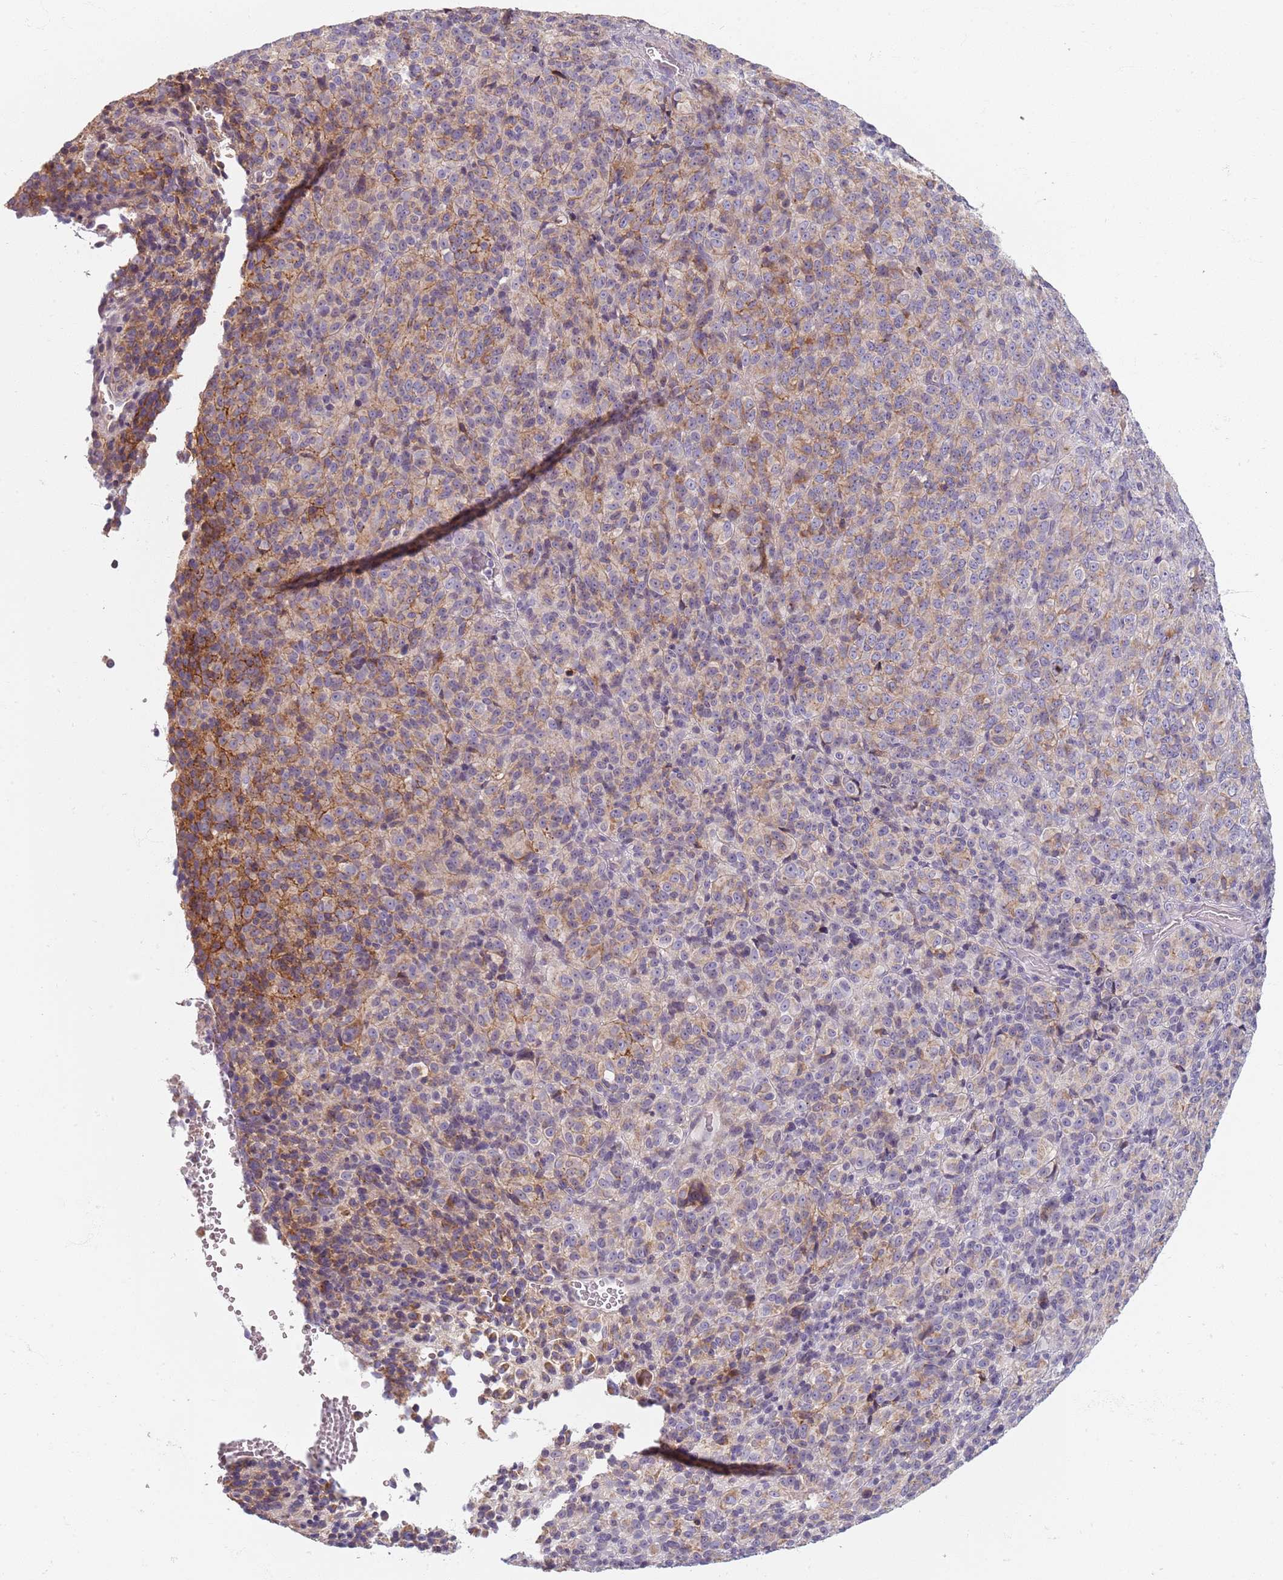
{"staining": {"intensity": "negative", "quantity": "none", "location": "none"}, "tissue": "melanoma", "cell_type": "Tumor cells", "image_type": "cancer", "snomed": [{"axis": "morphology", "description": "Malignant melanoma, Metastatic site"}, {"axis": "topography", "description": "Brain"}], "caption": "This image is of melanoma stained with immunohistochemistry (IHC) to label a protein in brown with the nuclei are counter-stained blue. There is no staining in tumor cells. The staining was performed using DAB (3,3'-diaminobenzidine) to visualize the protein expression in brown, while the nuclei were stained in blue with hematoxylin (Magnification: 20x).", "gene": "SYNGR3", "patient": {"sex": "female", "age": 56}}